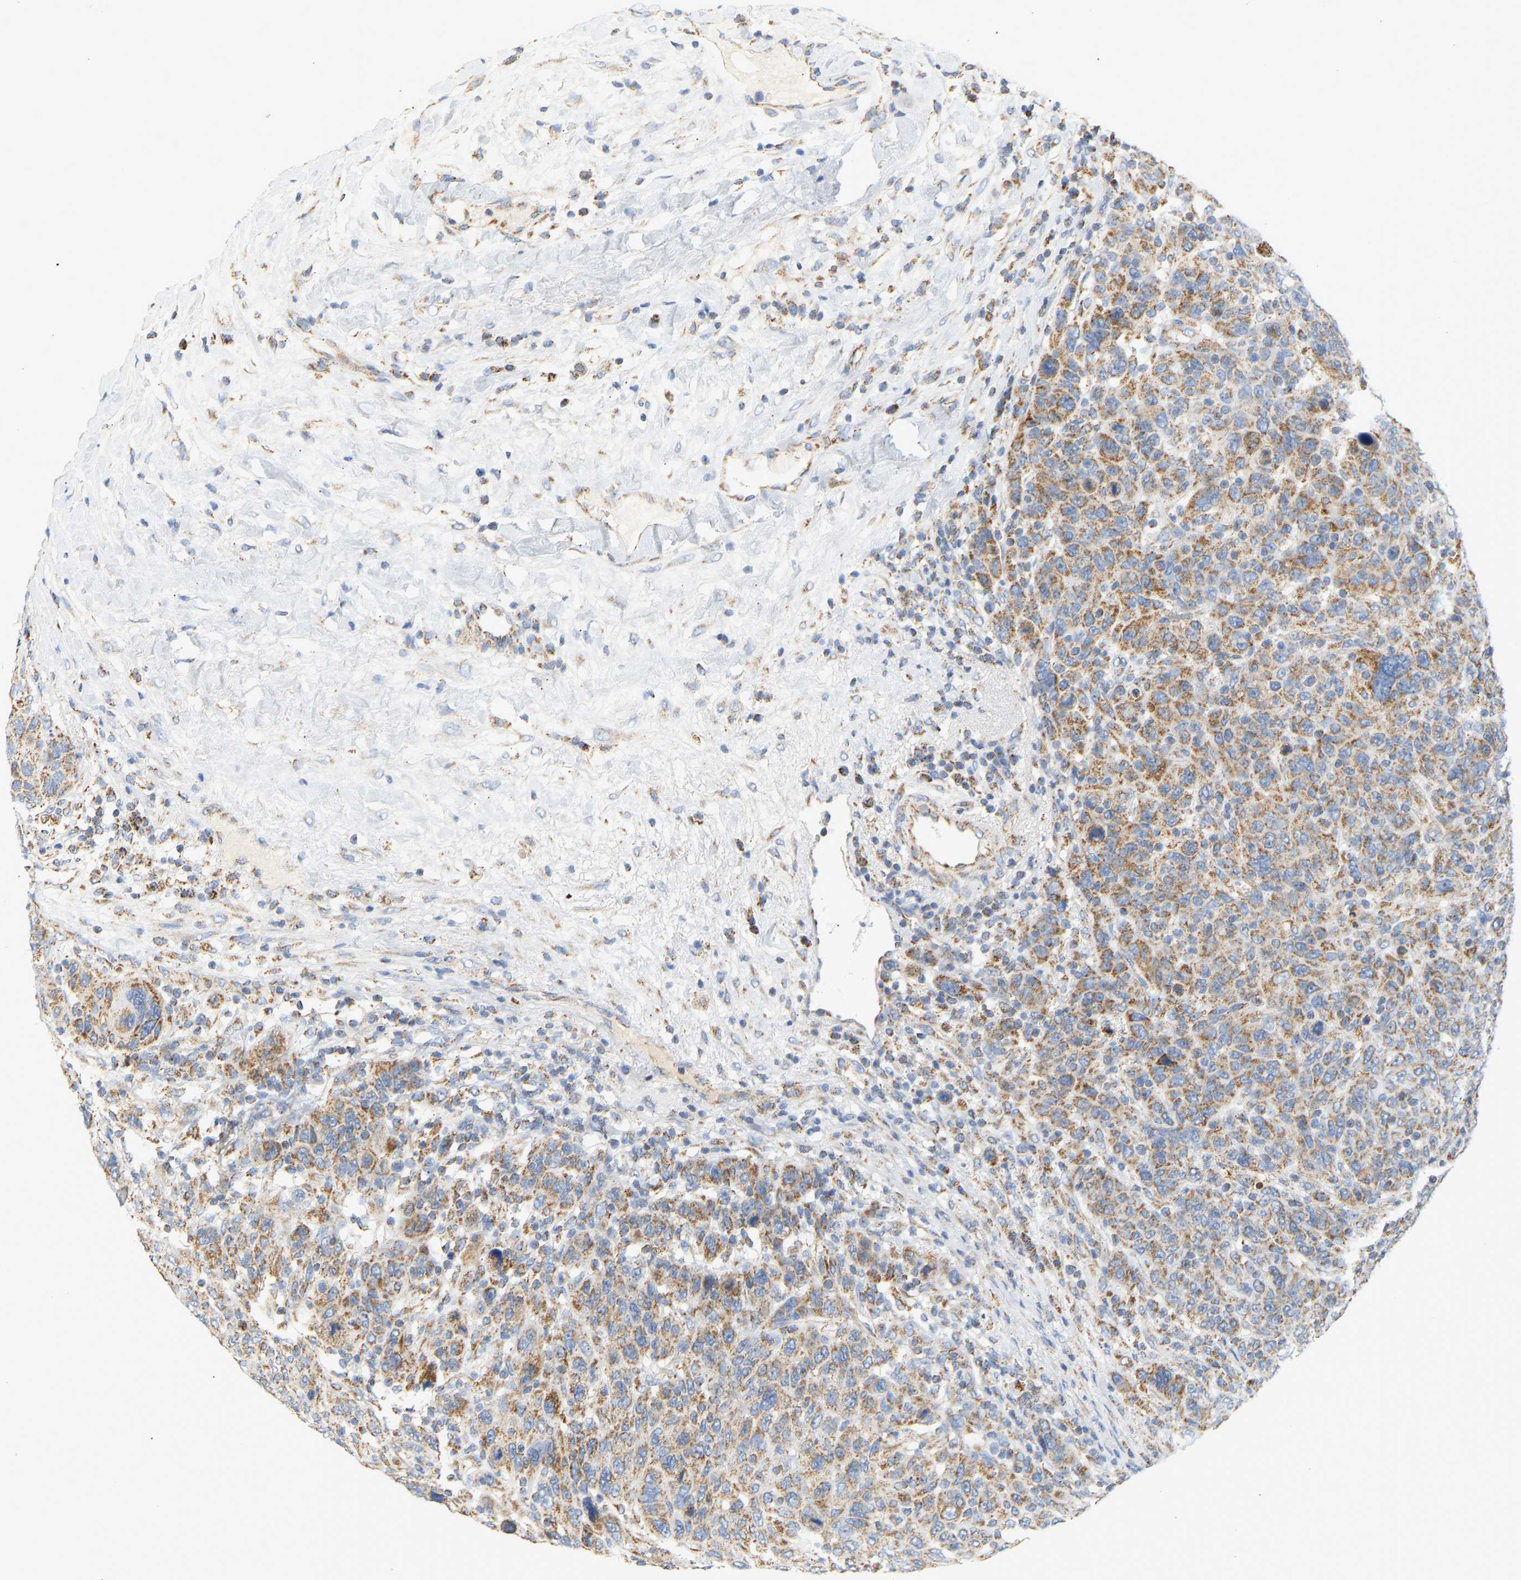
{"staining": {"intensity": "moderate", "quantity": ">75%", "location": "cytoplasmic/membranous"}, "tissue": "breast cancer", "cell_type": "Tumor cells", "image_type": "cancer", "snomed": [{"axis": "morphology", "description": "Duct carcinoma"}, {"axis": "topography", "description": "Breast"}], "caption": "The image demonstrates a brown stain indicating the presence of a protein in the cytoplasmic/membranous of tumor cells in breast cancer.", "gene": "GRPEL2", "patient": {"sex": "female", "age": 37}}